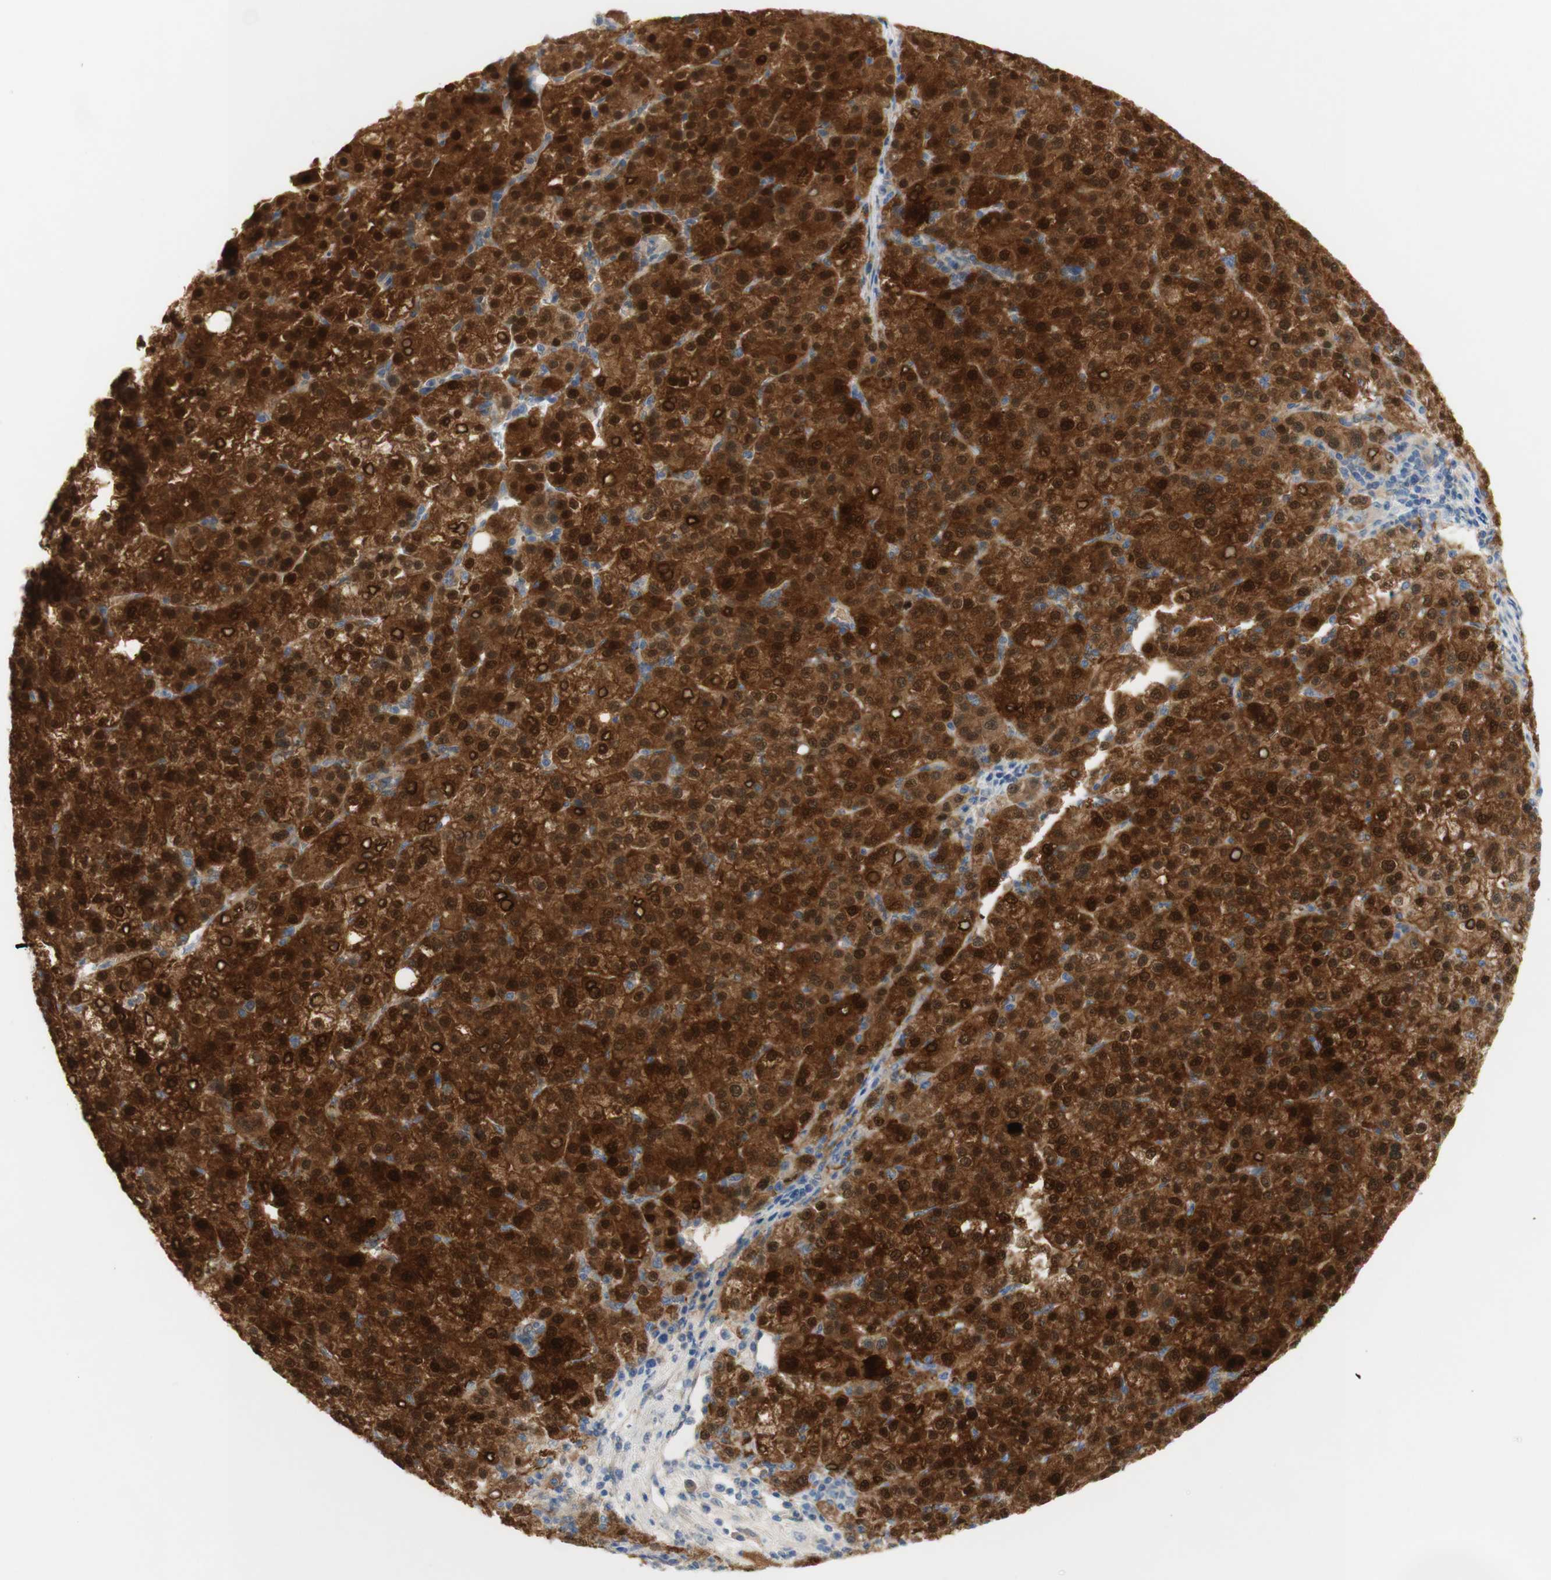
{"staining": {"intensity": "strong", "quantity": ">75%", "location": "cytoplasmic/membranous,nuclear"}, "tissue": "liver cancer", "cell_type": "Tumor cells", "image_type": "cancer", "snomed": [{"axis": "morphology", "description": "Carcinoma, Hepatocellular, NOS"}, {"axis": "topography", "description": "Liver"}], "caption": "Immunohistochemistry (IHC) image of human liver cancer stained for a protein (brown), which exhibits high levels of strong cytoplasmic/membranous and nuclear staining in approximately >75% of tumor cells.", "gene": "SELENBP1", "patient": {"sex": "female", "age": 58}}